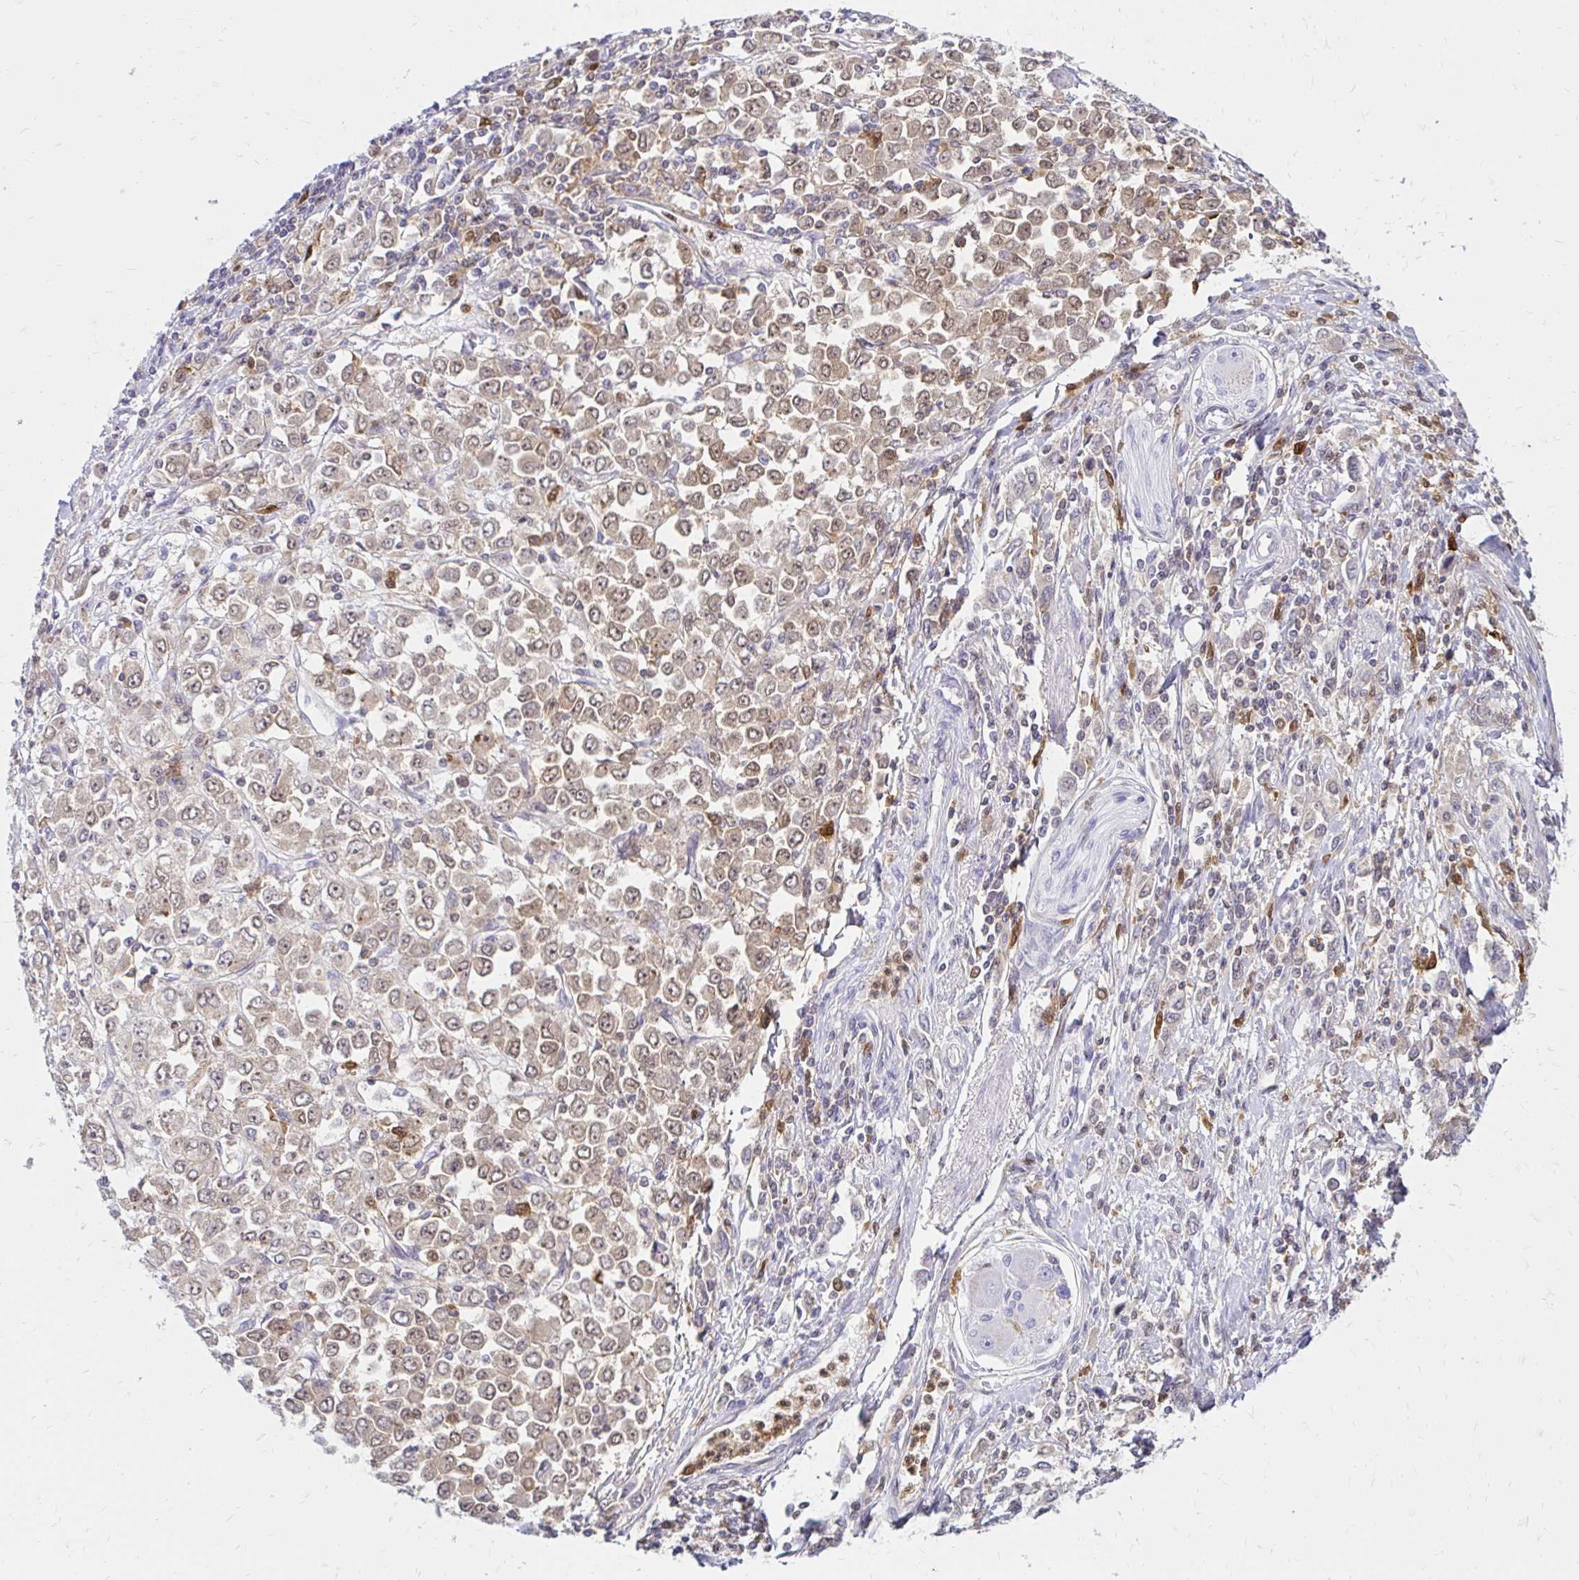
{"staining": {"intensity": "weak", "quantity": ">75%", "location": "cytoplasmic/membranous,nuclear"}, "tissue": "stomach cancer", "cell_type": "Tumor cells", "image_type": "cancer", "snomed": [{"axis": "morphology", "description": "Adenocarcinoma, NOS"}, {"axis": "topography", "description": "Stomach, upper"}], "caption": "Tumor cells demonstrate low levels of weak cytoplasmic/membranous and nuclear expression in about >75% of cells in human stomach adenocarcinoma.", "gene": "PYCARD", "patient": {"sex": "male", "age": 70}}